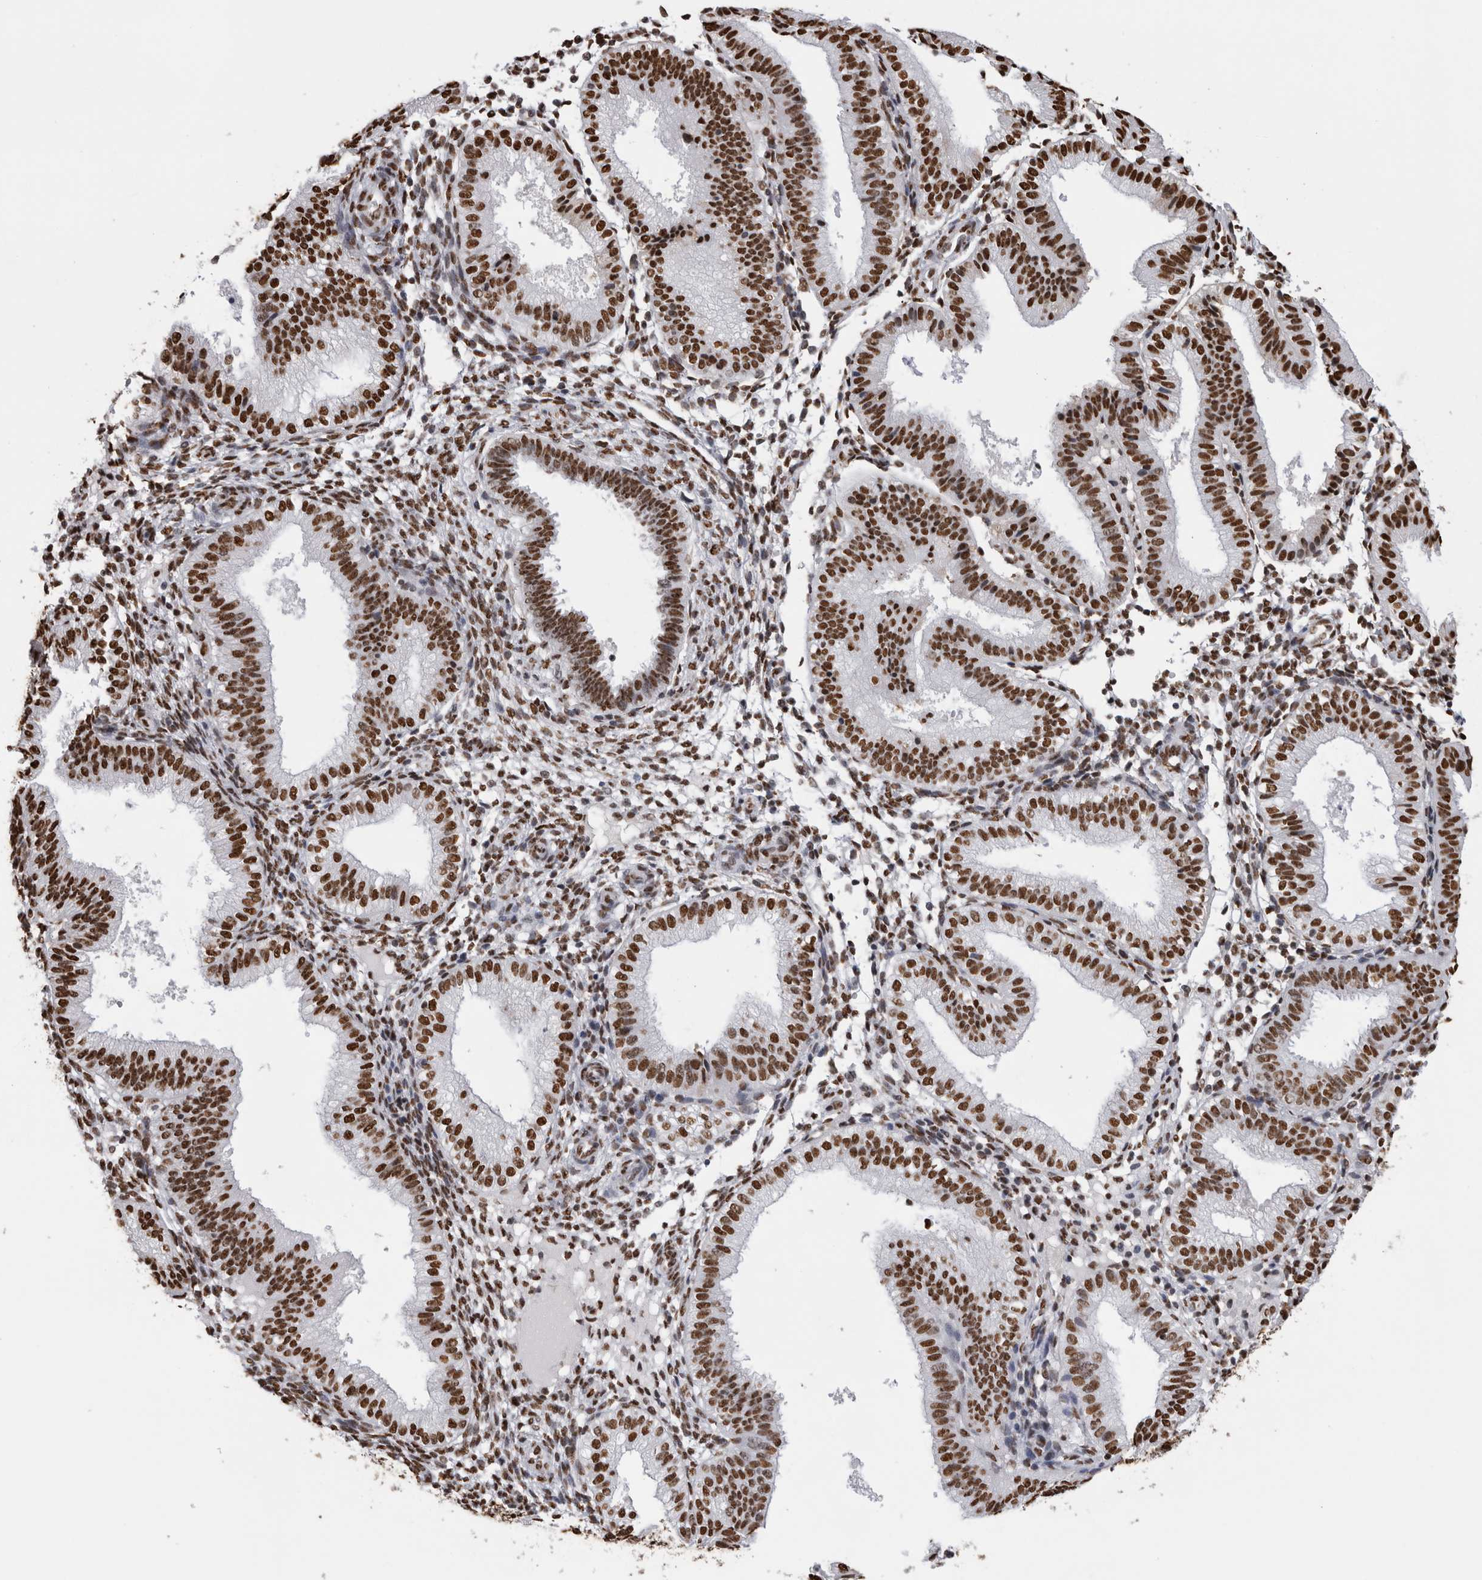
{"staining": {"intensity": "strong", "quantity": "25%-75%", "location": "nuclear"}, "tissue": "endometrium", "cell_type": "Cells in endometrial stroma", "image_type": "normal", "snomed": [{"axis": "morphology", "description": "Normal tissue, NOS"}, {"axis": "topography", "description": "Endometrium"}], "caption": "This micrograph displays IHC staining of unremarkable human endometrium, with high strong nuclear positivity in approximately 25%-75% of cells in endometrial stroma.", "gene": "ALPK3", "patient": {"sex": "female", "age": 39}}